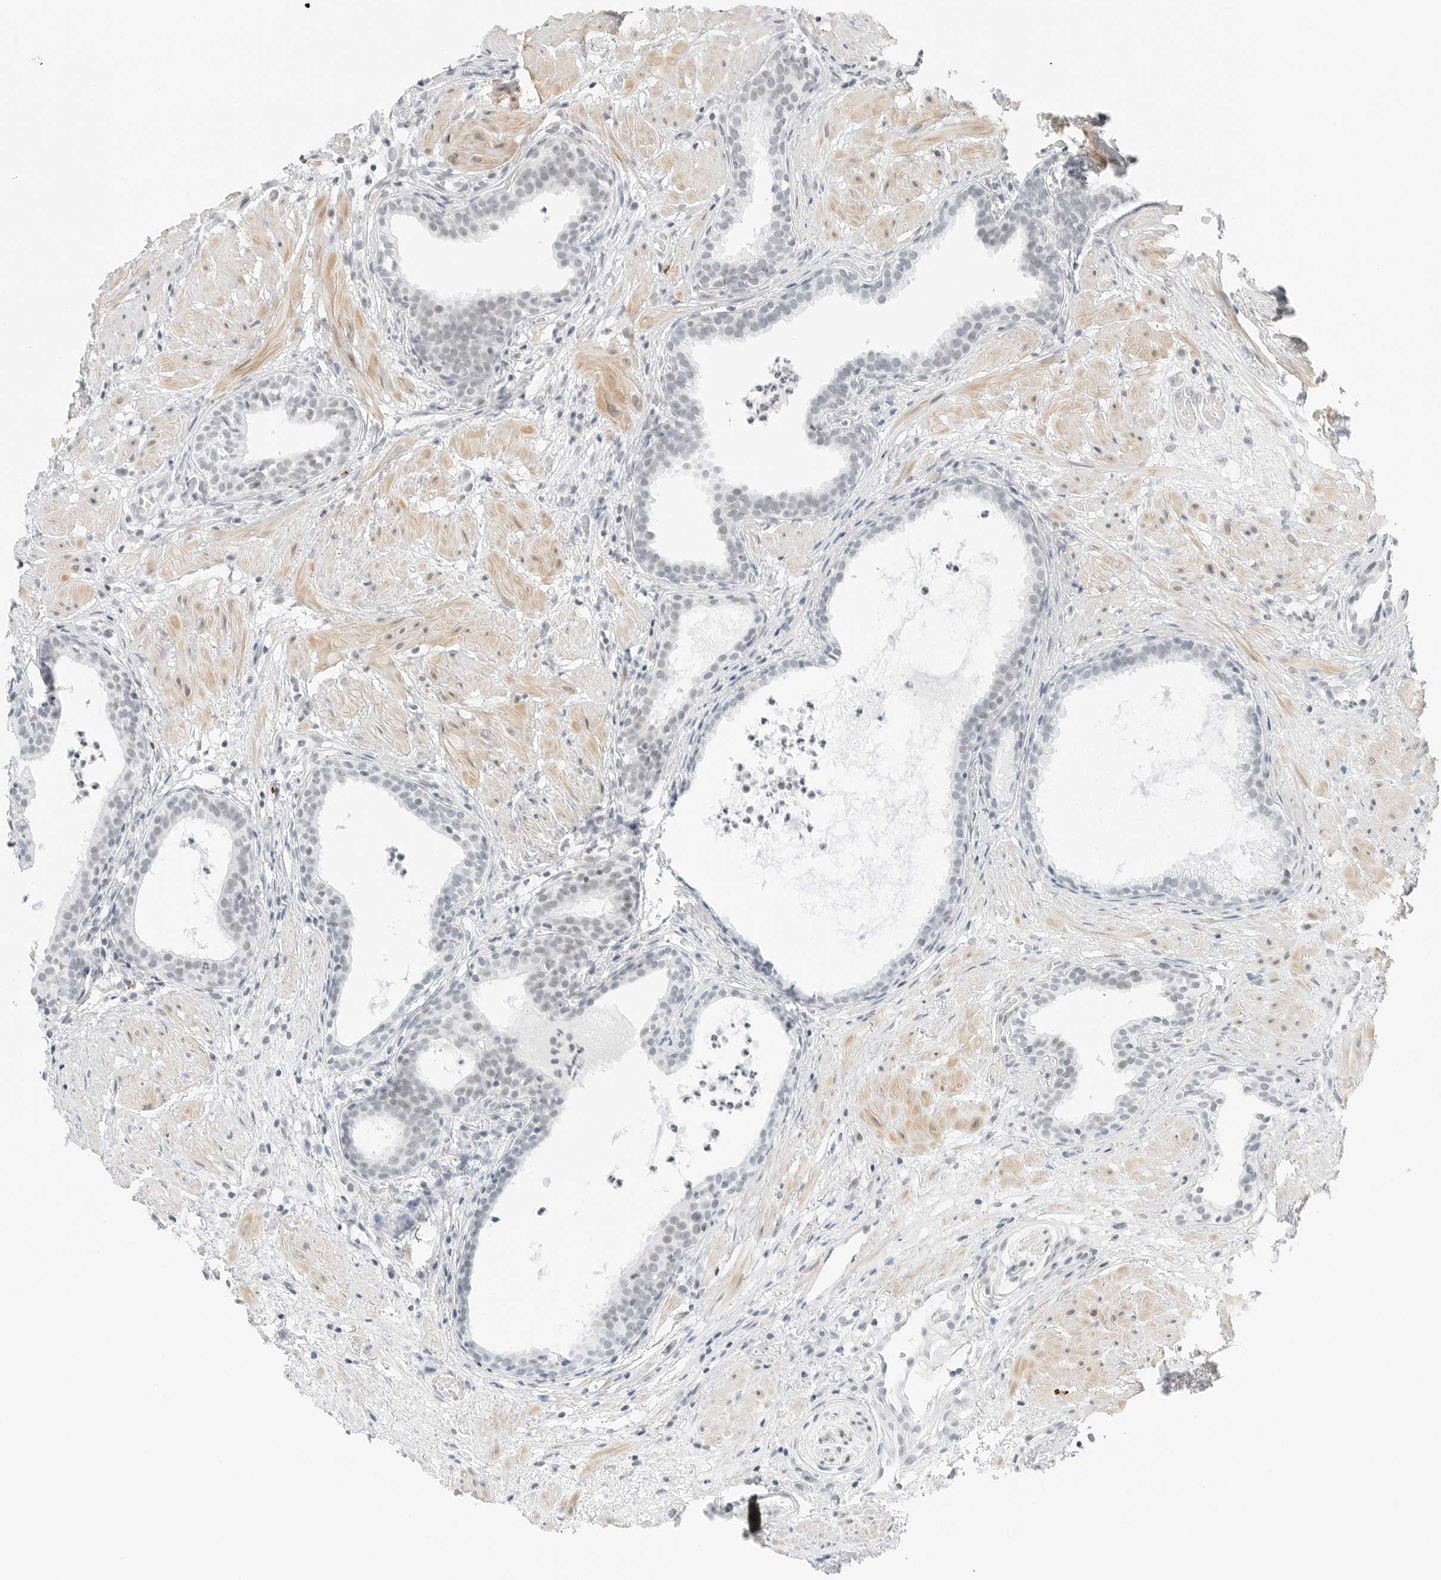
{"staining": {"intensity": "negative", "quantity": "none", "location": "none"}, "tissue": "prostate cancer", "cell_type": "Tumor cells", "image_type": "cancer", "snomed": [{"axis": "morphology", "description": "Adenocarcinoma, Low grade"}, {"axis": "topography", "description": "Prostate"}], "caption": "Prostate low-grade adenocarcinoma was stained to show a protein in brown. There is no significant expression in tumor cells.", "gene": "CRTC2", "patient": {"sex": "male", "age": 88}}